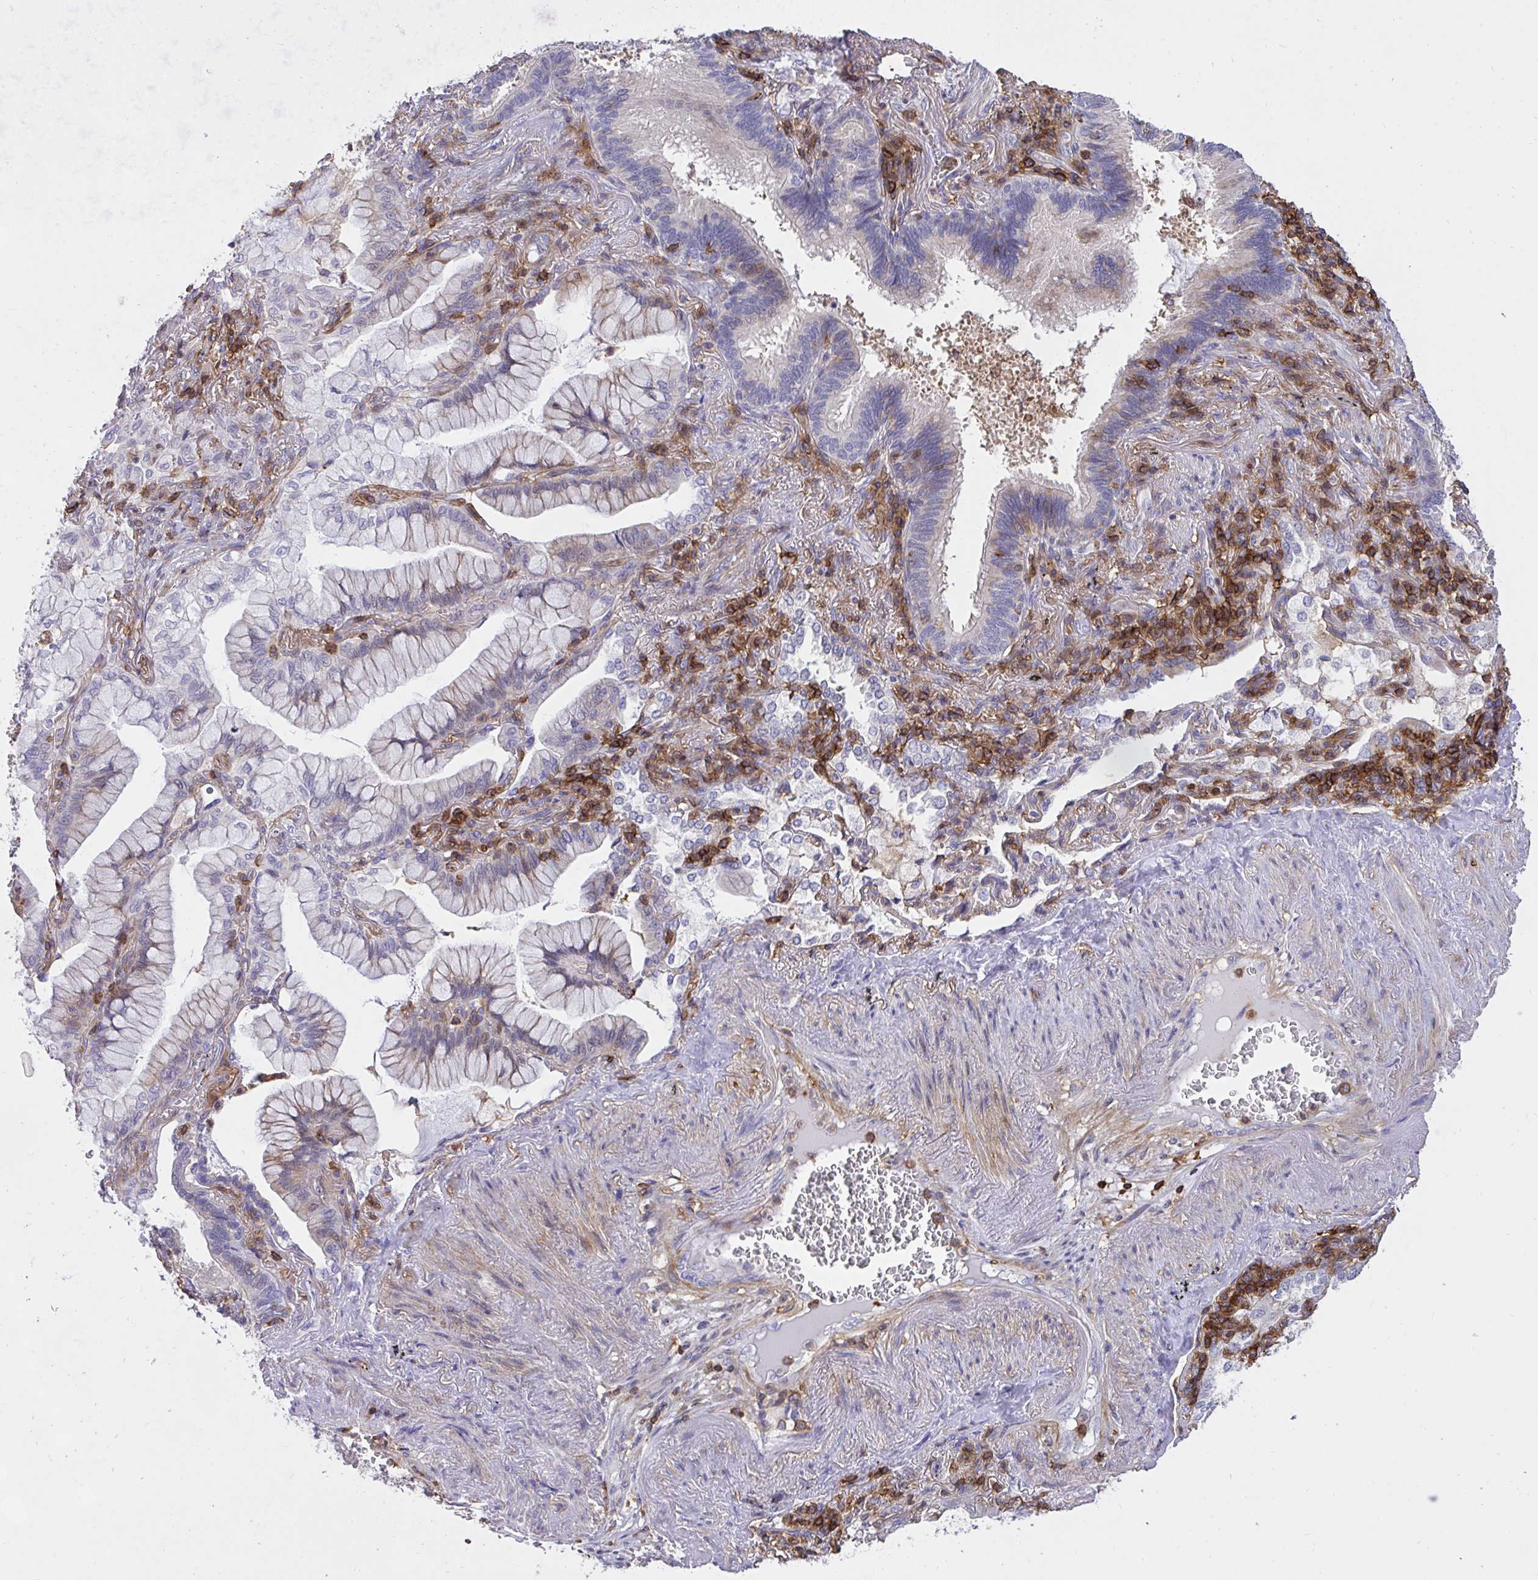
{"staining": {"intensity": "negative", "quantity": "none", "location": "none"}, "tissue": "lung cancer", "cell_type": "Tumor cells", "image_type": "cancer", "snomed": [{"axis": "morphology", "description": "Adenocarcinoma, NOS"}, {"axis": "topography", "description": "Lung"}], "caption": "Tumor cells are negative for protein expression in human lung adenocarcinoma.", "gene": "ERI1", "patient": {"sex": "male", "age": 77}}